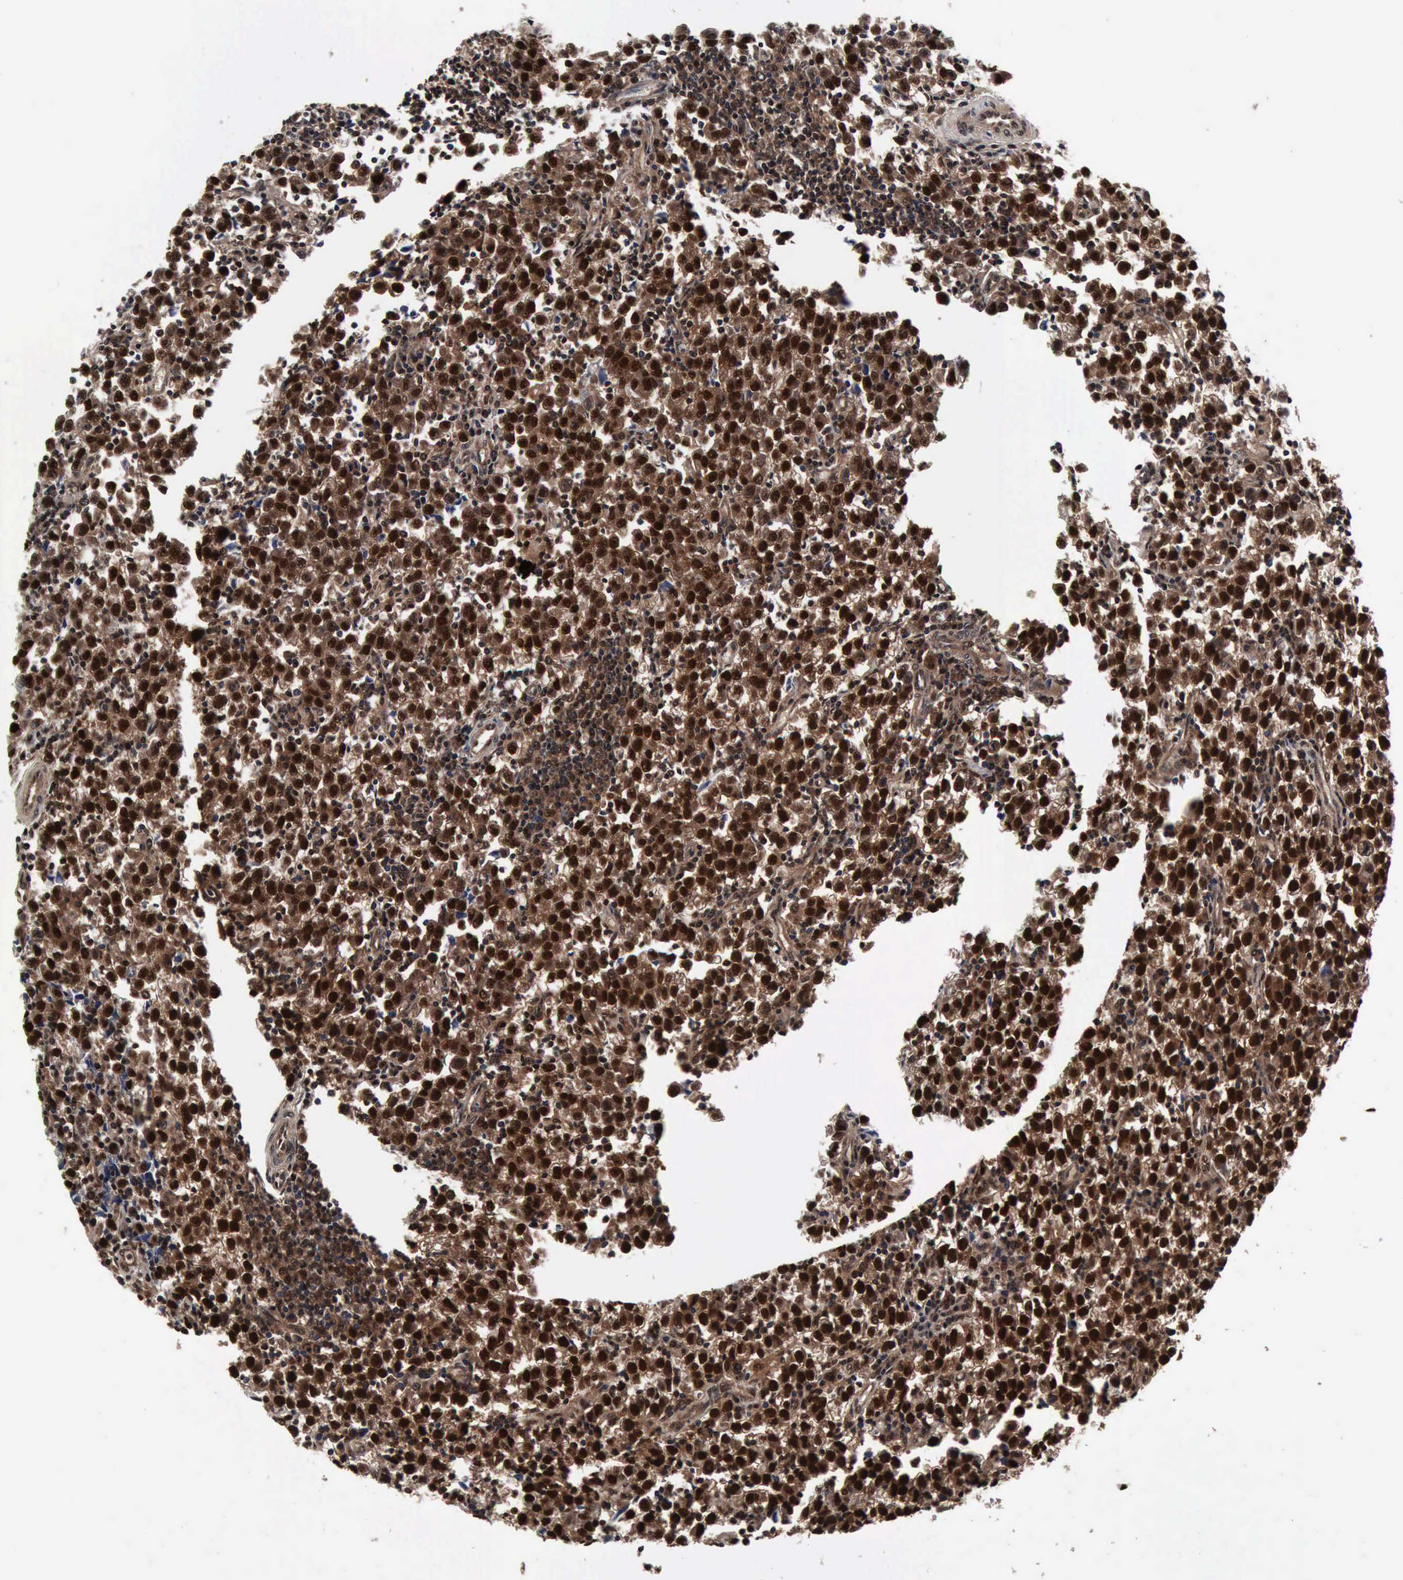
{"staining": {"intensity": "strong", "quantity": ">75%", "location": "cytoplasmic/membranous,nuclear"}, "tissue": "testis cancer", "cell_type": "Tumor cells", "image_type": "cancer", "snomed": [{"axis": "morphology", "description": "Seminoma, NOS"}, {"axis": "topography", "description": "Testis"}], "caption": "Brown immunohistochemical staining in human testis cancer shows strong cytoplasmic/membranous and nuclear staining in approximately >75% of tumor cells. Nuclei are stained in blue.", "gene": "UBC", "patient": {"sex": "male", "age": 35}}